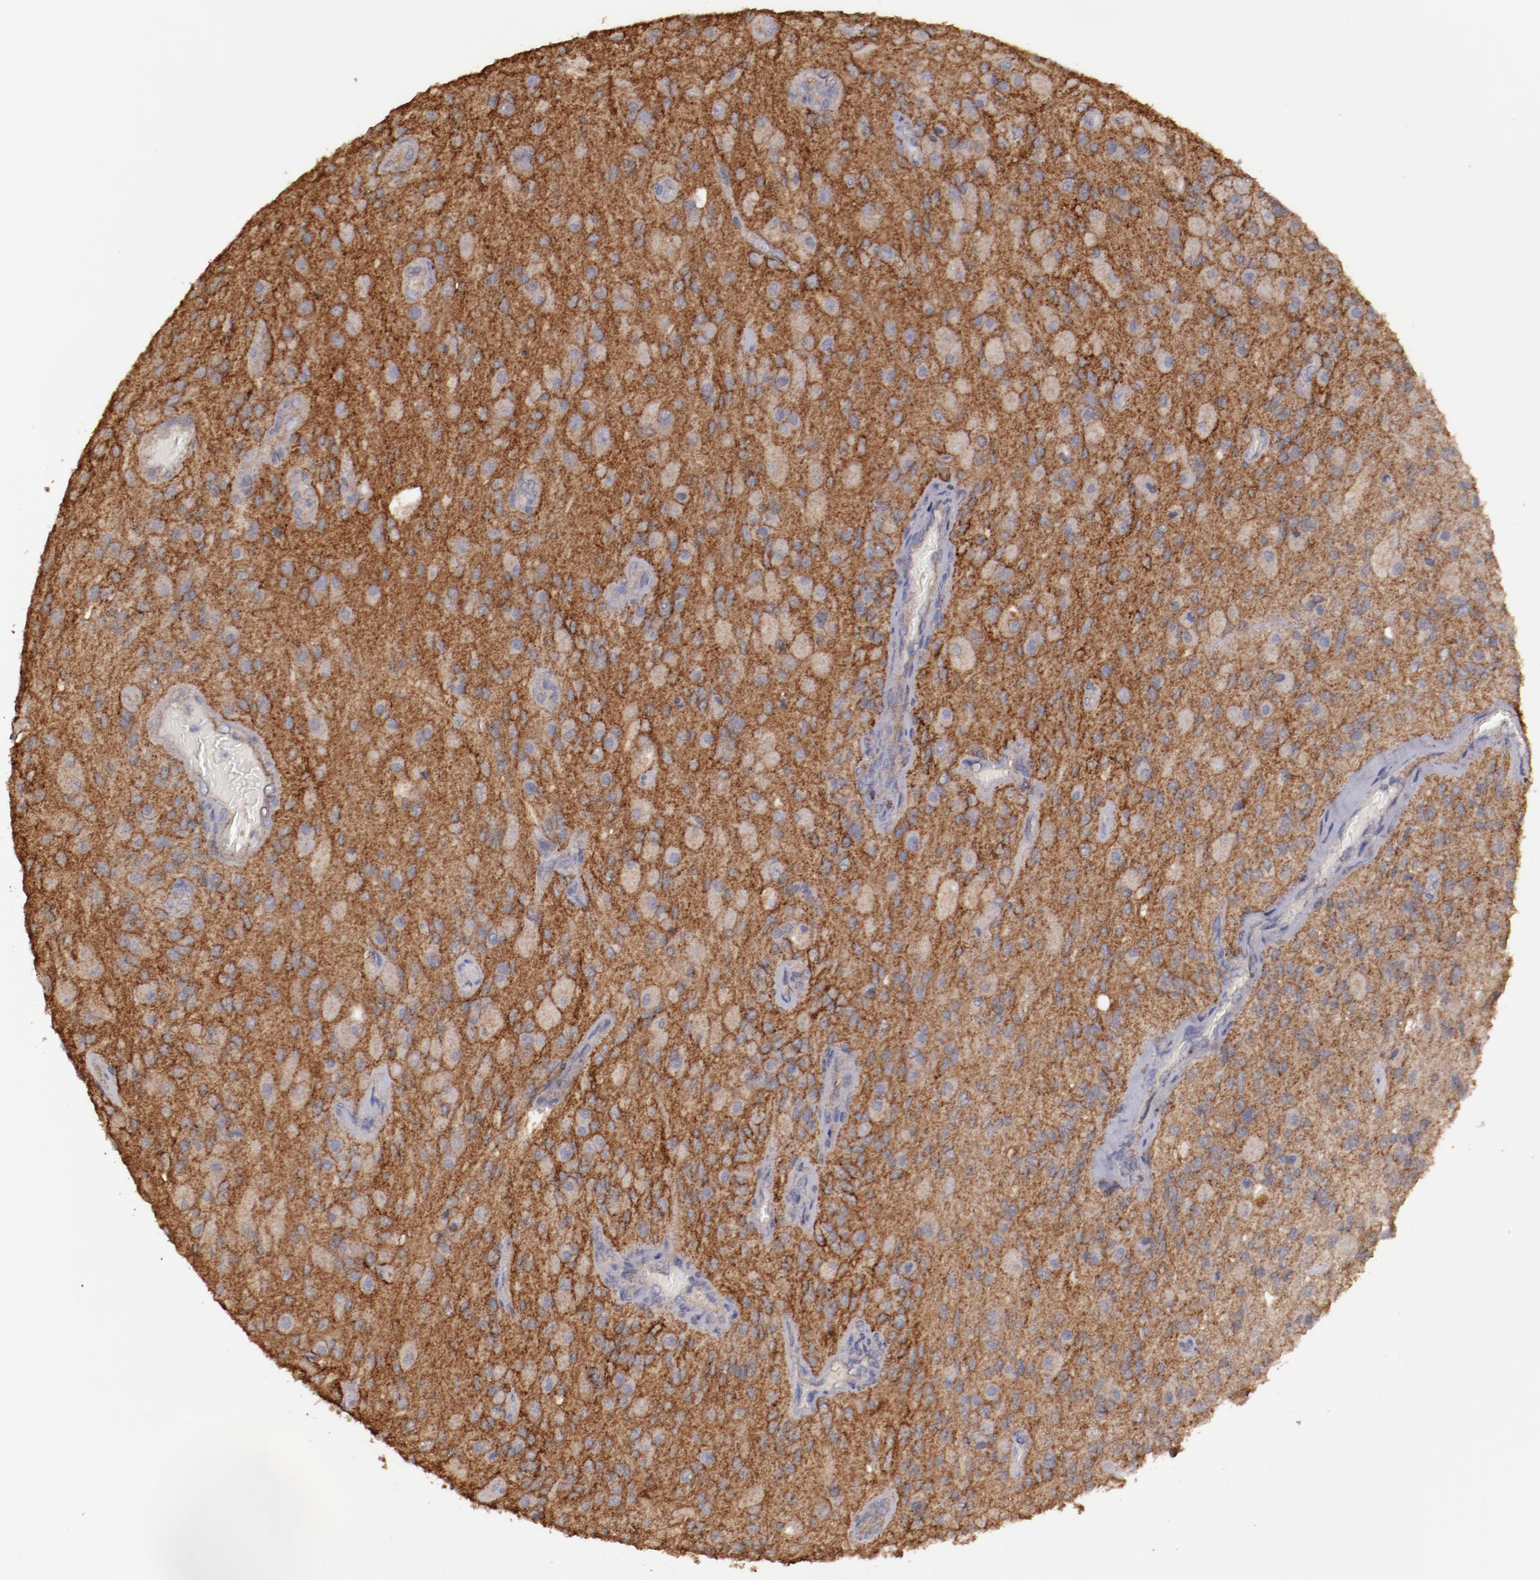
{"staining": {"intensity": "strong", "quantity": ">75%", "location": "cytoplasmic/membranous"}, "tissue": "glioma", "cell_type": "Tumor cells", "image_type": "cancer", "snomed": [{"axis": "morphology", "description": "Normal tissue, NOS"}, {"axis": "morphology", "description": "Glioma, malignant, High grade"}, {"axis": "topography", "description": "Cerebral cortex"}], "caption": "Immunohistochemistry (IHC) micrograph of human glioma stained for a protein (brown), which displays high levels of strong cytoplasmic/membranous expression in approximately >75% of tumor cells.", "gene": "FAT1", "patient": {"sex": "male", "age": 77}}